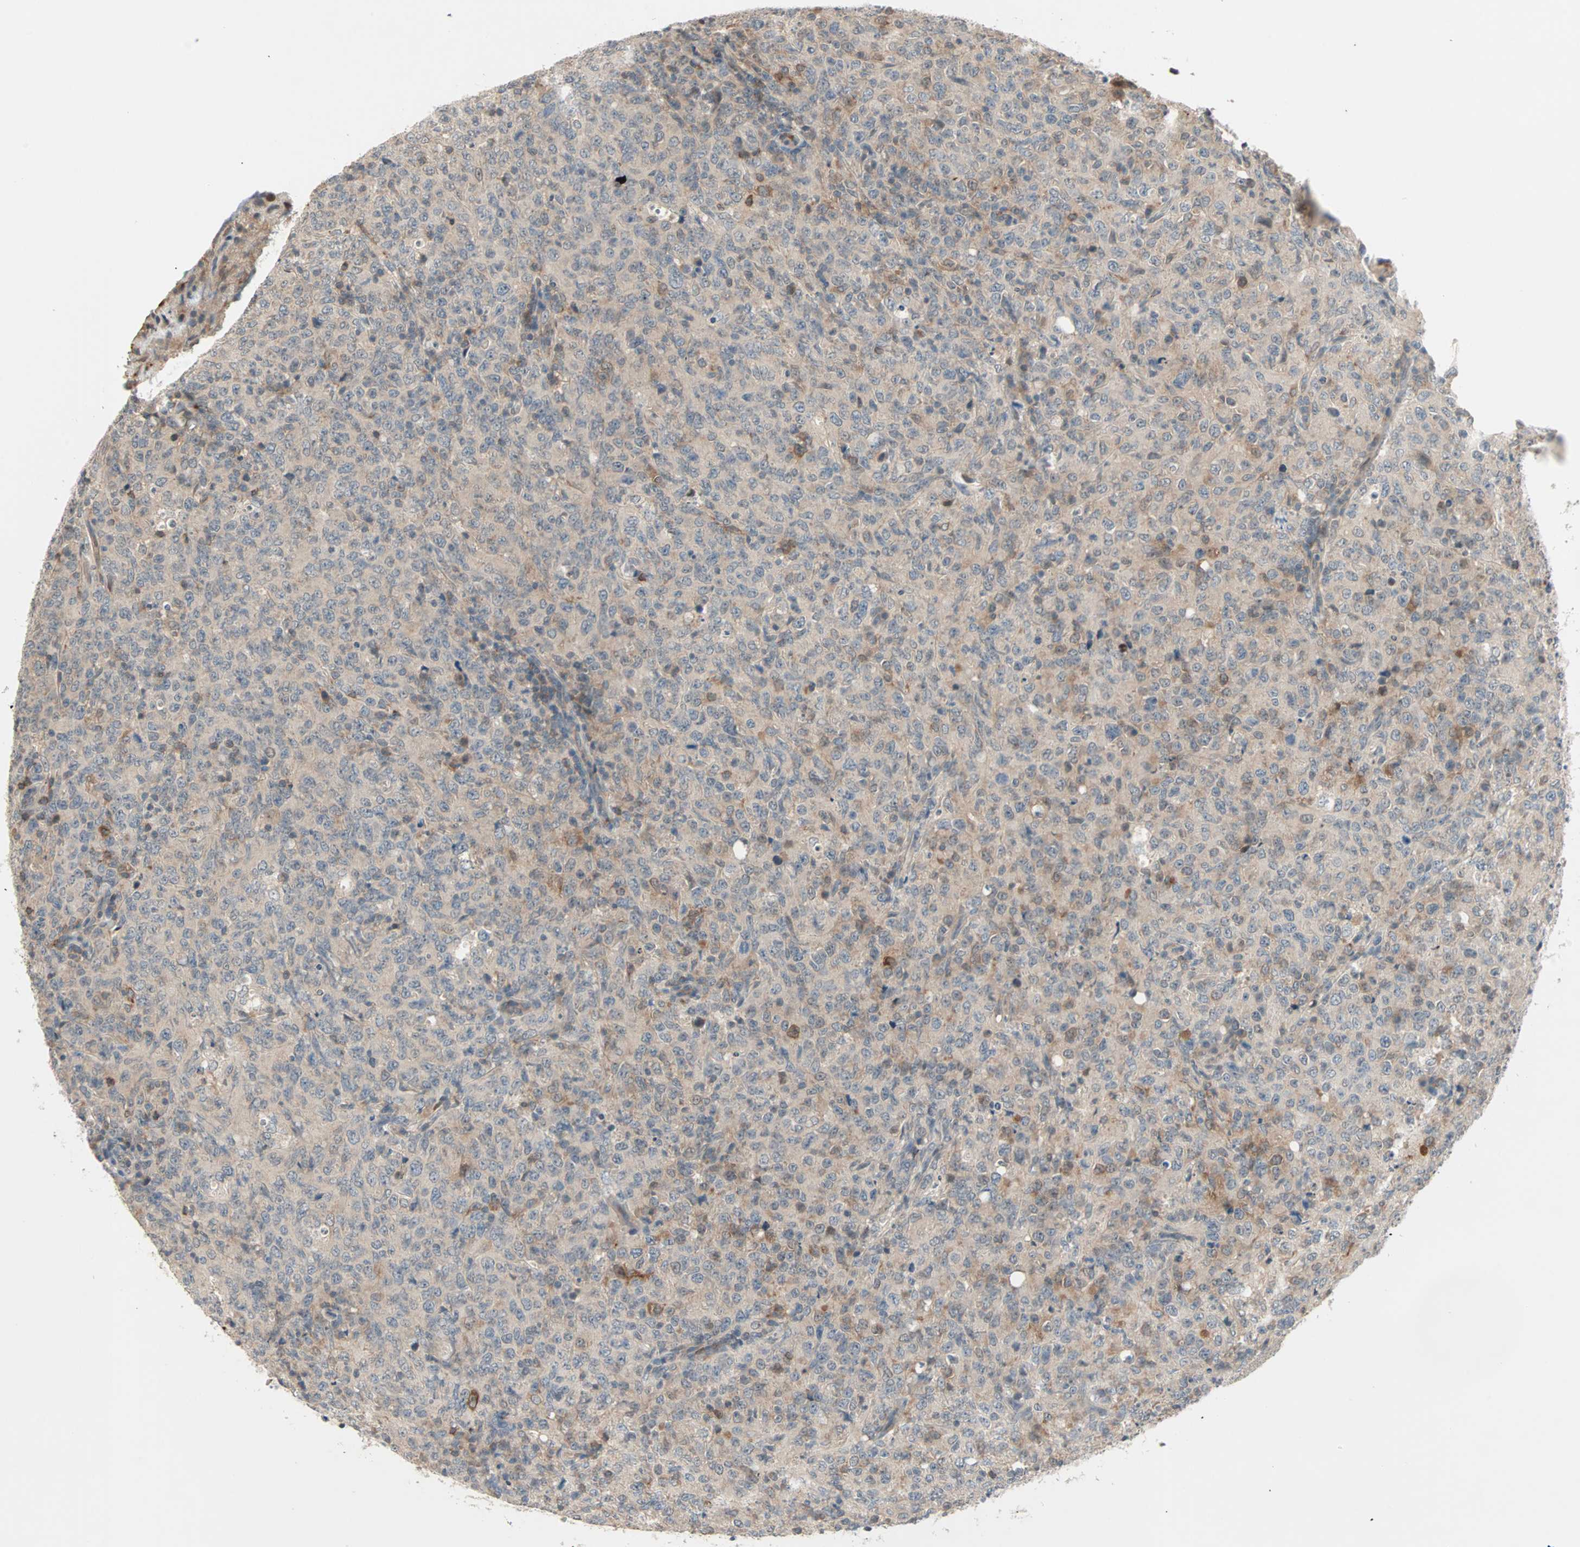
{"staining": {"intensity": "weak", "quantity": "25%-75%", "location": "cytoplasmic/membranous"}, "tissue": "lymphoma", "cell_type": "Tumor cells", "image_type": "cancer", "snomed": [{"axis": "morphology", "description": "Malignant lymphoma, non-Hodgkin's type, High grade"}, {"axis": "topography", "description": "Tonsil"}], "caption": "The photomicrograph reveals immunohistochemical staining of lymphoma. There is weak cytoplasmic/membranous positivity is present in about 25%-75% of tumor cells. The staining is performed using DAB (3,3'-diaminobenzidine) brown chromogen to label protein expression. The nuclei are counter-stained blue using hematoxylin.", "gene": "PROS1", "patient": {"sex": "female", "age": 36}}